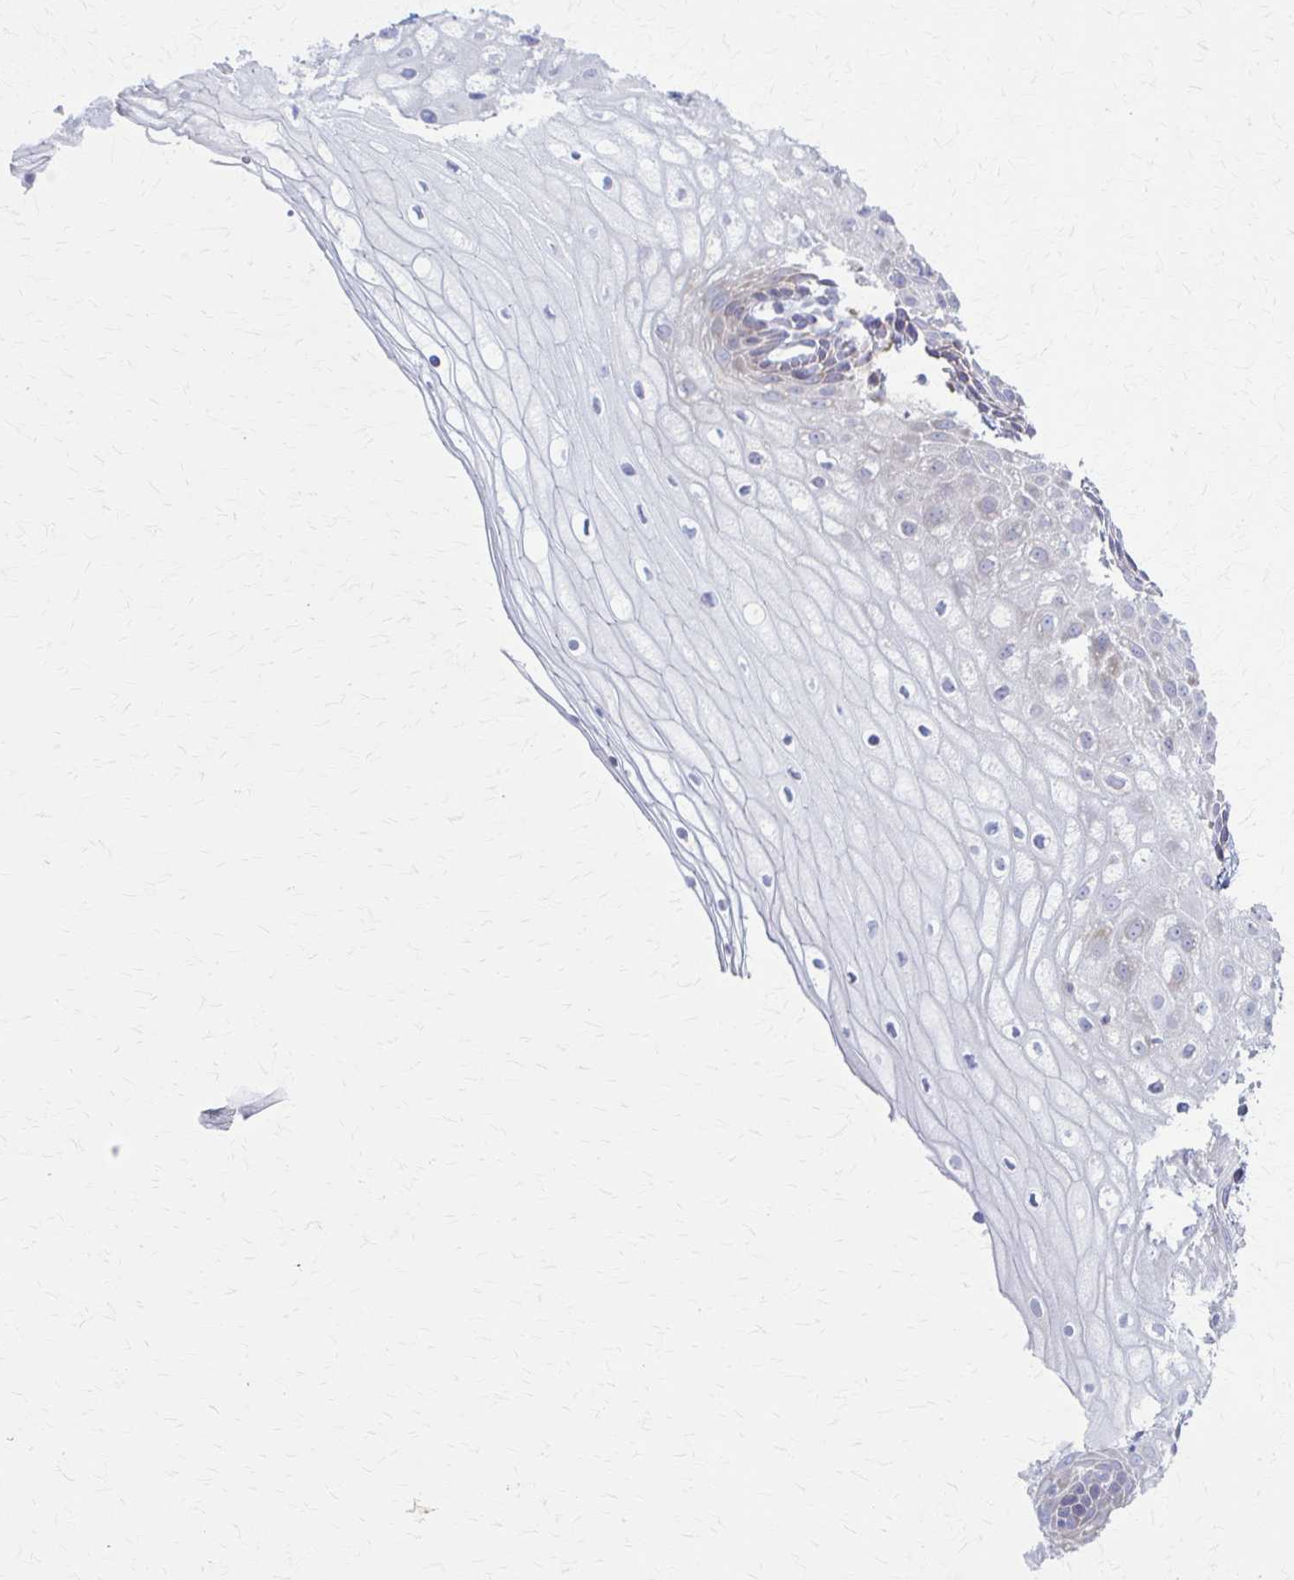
{"staining": {"intensity": "negative", "quantity": "none", "location": "none"}, "tissue": "cervix", "cell_type": "Glandular cells", "image_type": "normal", "snomed": [{"axis": "morphology", "description": "Normal tissue, NOS"}, {"axis": "topography", "description": "Cervix"}], "caption": "Immunohistochemical staining of normal human cervix demonstrates no significant positivity in glandular cells.", "gene": "PRKRA", "patient": {"sex": "female", "age": 36}}